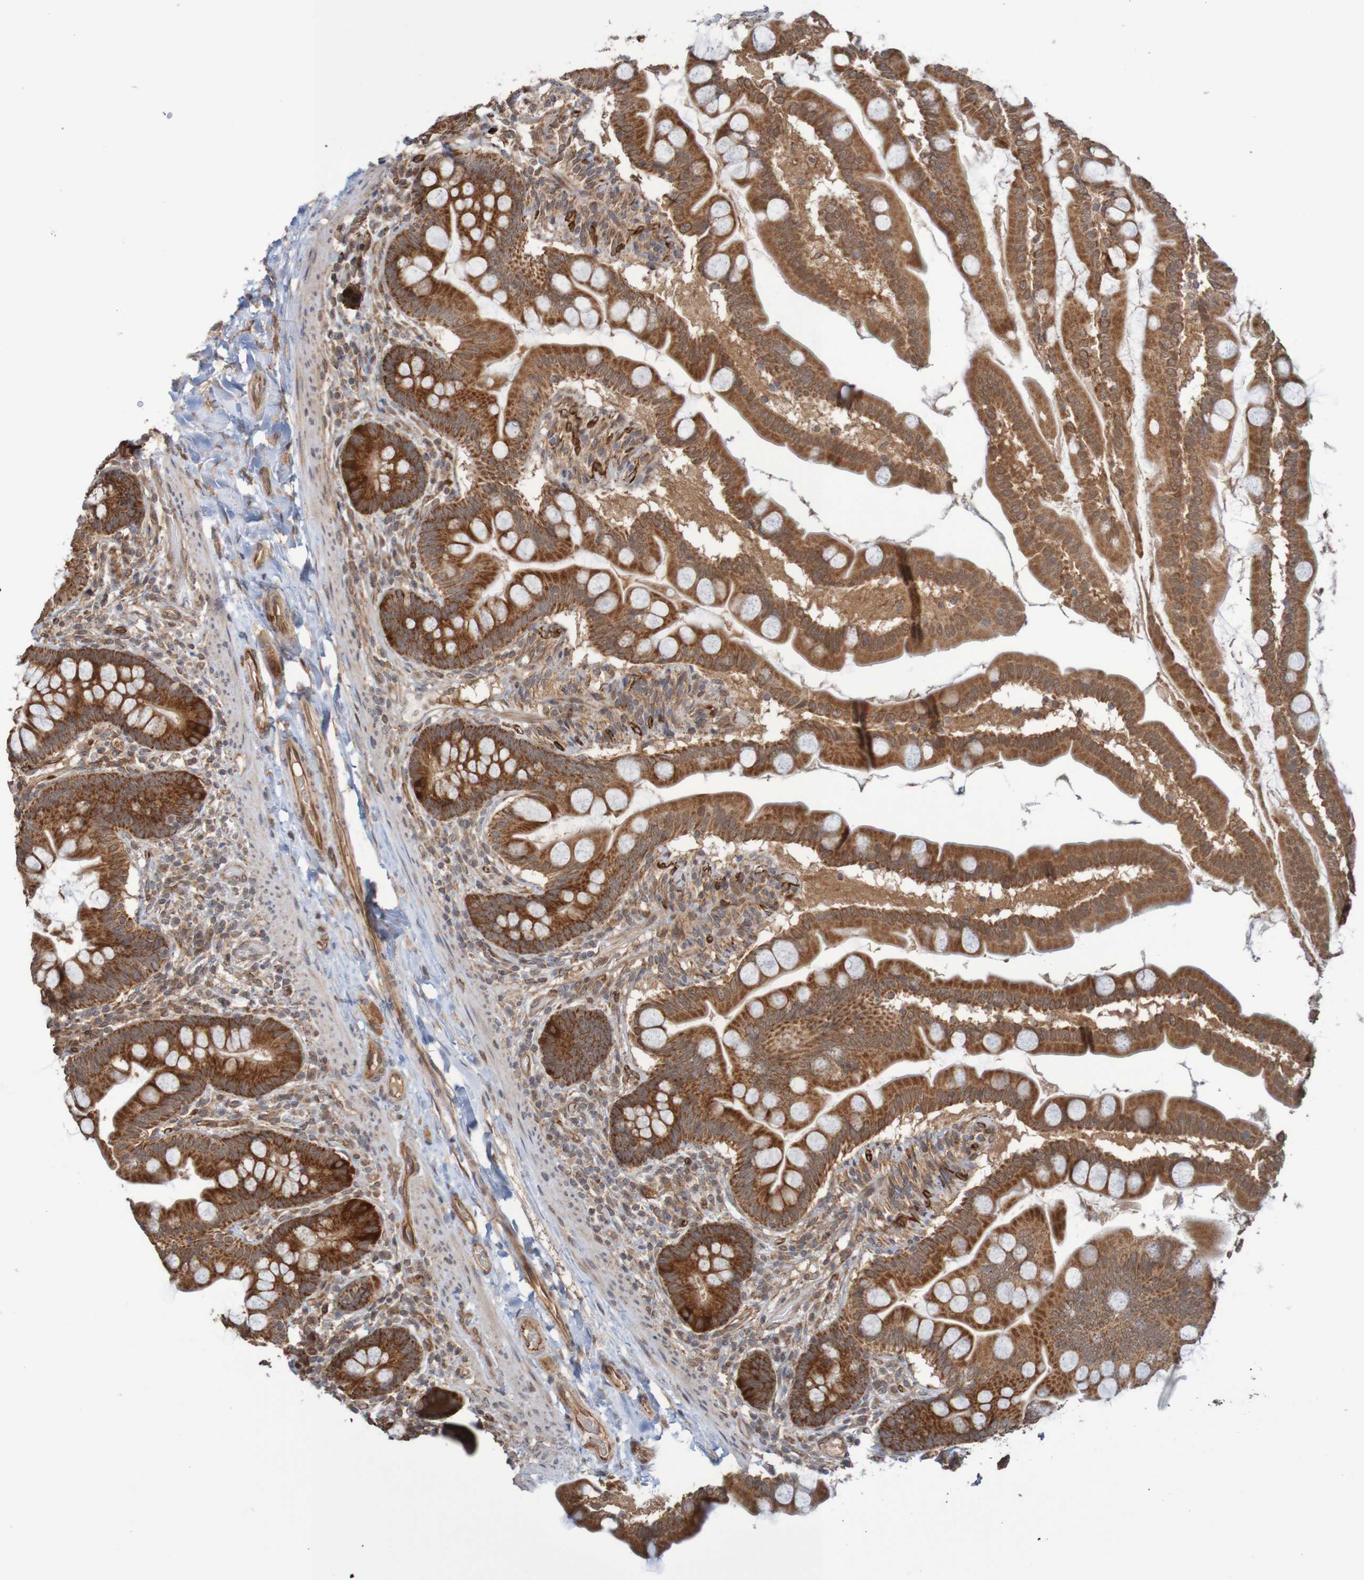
{"staining": {"intensity": "strong", "quantity": ">75%", "location": "cytoplasmic/membranous"}, "tissue": "small intestine", "cell_type": "Glandular cells", "image_type": "normal", "snomed": [{"axis": "morphology", "description": "Normal tissue, NOS"}, {"axis": "topography", "description": "Small intestine"}], "caption": "Normal small intestine reveals strong cytoplasmic/membranous staining in approximately >75% of glandular cells, visualized by immunohistochemistry.", "gene": "MRPL52", "patient": {"sex": "female", "age": 56}}